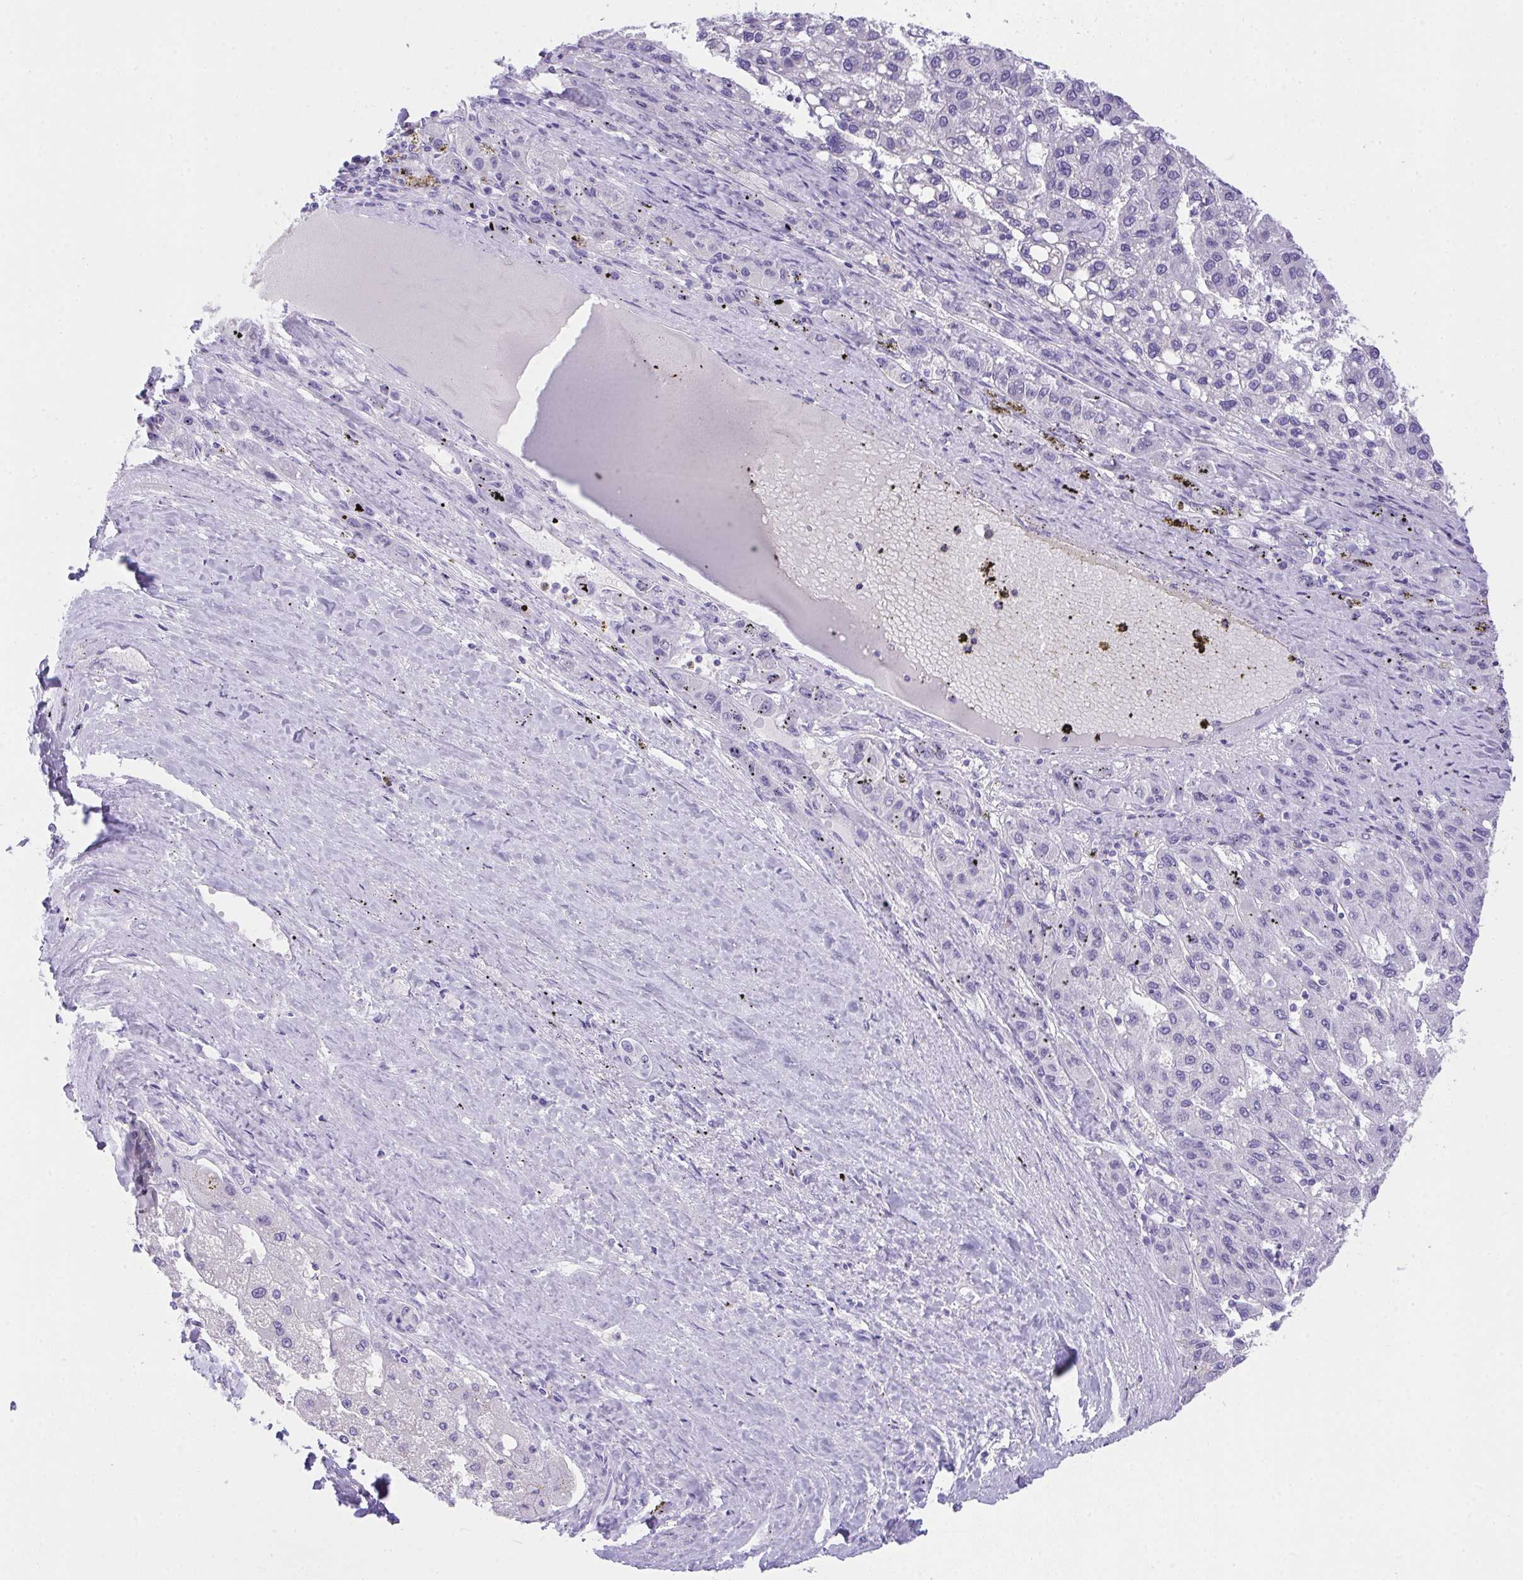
{"staining": {"intensity": "negative", "quantity": "none", "location": "none"}, "tissue": "liver cancer", "cell_type": "Tumor cells", "image_type": "cancer", "snomed": [{"axis": "morphology", "description": "Carcinoma, Hepatocellular, NOS"}, {"axis": "topography", "description": "Liver"}], "caption": "Immunohistochemical staining of human liver cancer displays no significant staining in tumor cells. (DAB immunohistochemistry, high magnification).", "gene": "AVIL", "patient": {"sex": "female", "age": 82}}